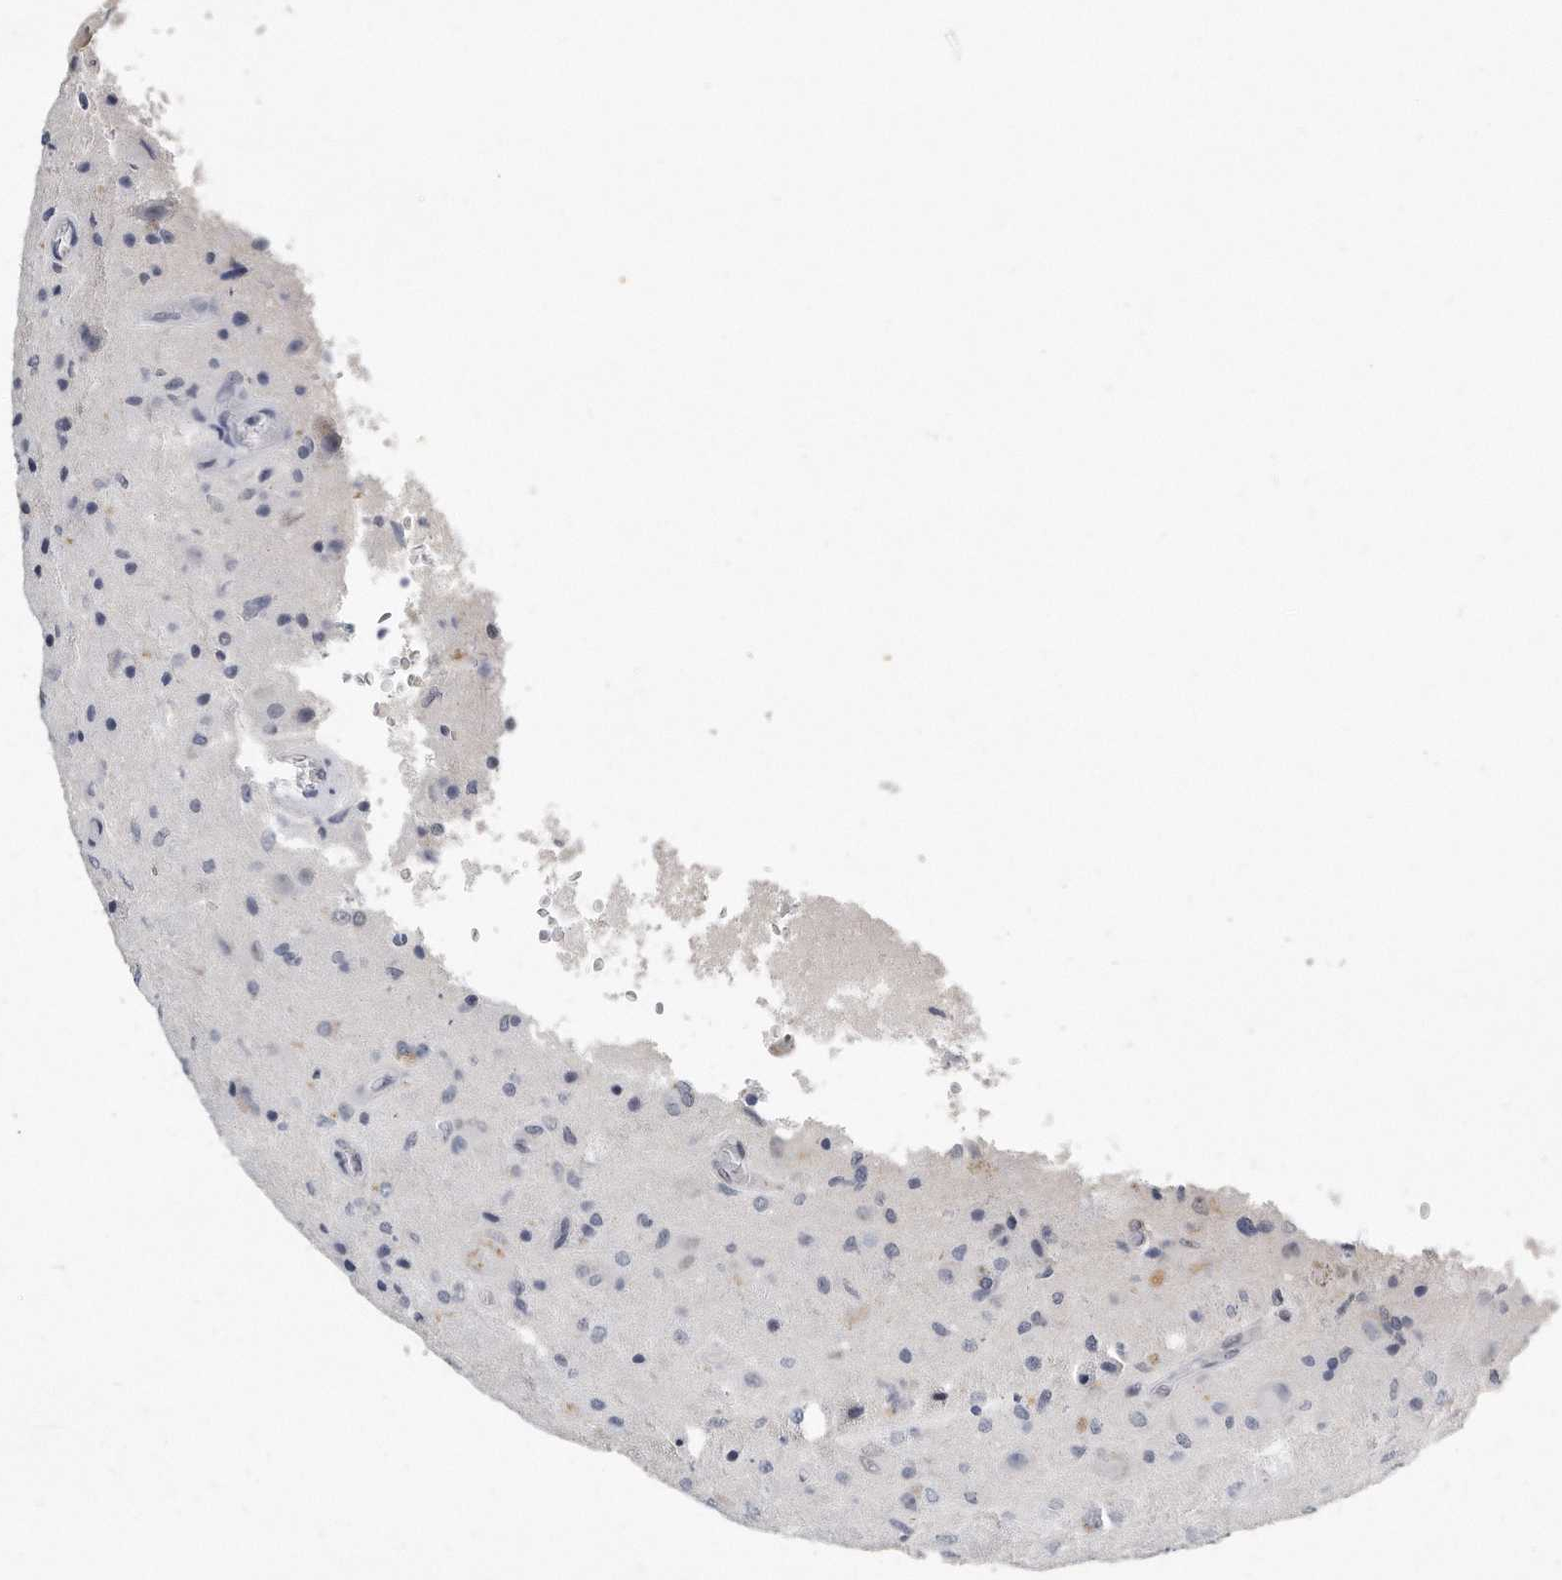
{"staining": {"intensity": "negative", "quantity": "none", "location": "none"}, "tissue": "glioma", "cell_type": "Tumor cells", "image_type": "cancer", "snomed": [{"axis": "morphology", "description": "Normal tissue, NOS"}, {"axis": "morphology", "description": "Glioma, malignant, High grade"}, {"axis": "topography", "description": "Cerebral cortex"}], "caption": "Histopathology image shows no protein staining in tumor cells of glioma tissue. (DAB immunohistochemistry with hematoxylin counter stain).", "gene": "CTBP2", "patient": {"sex": "male", "age": 77}}